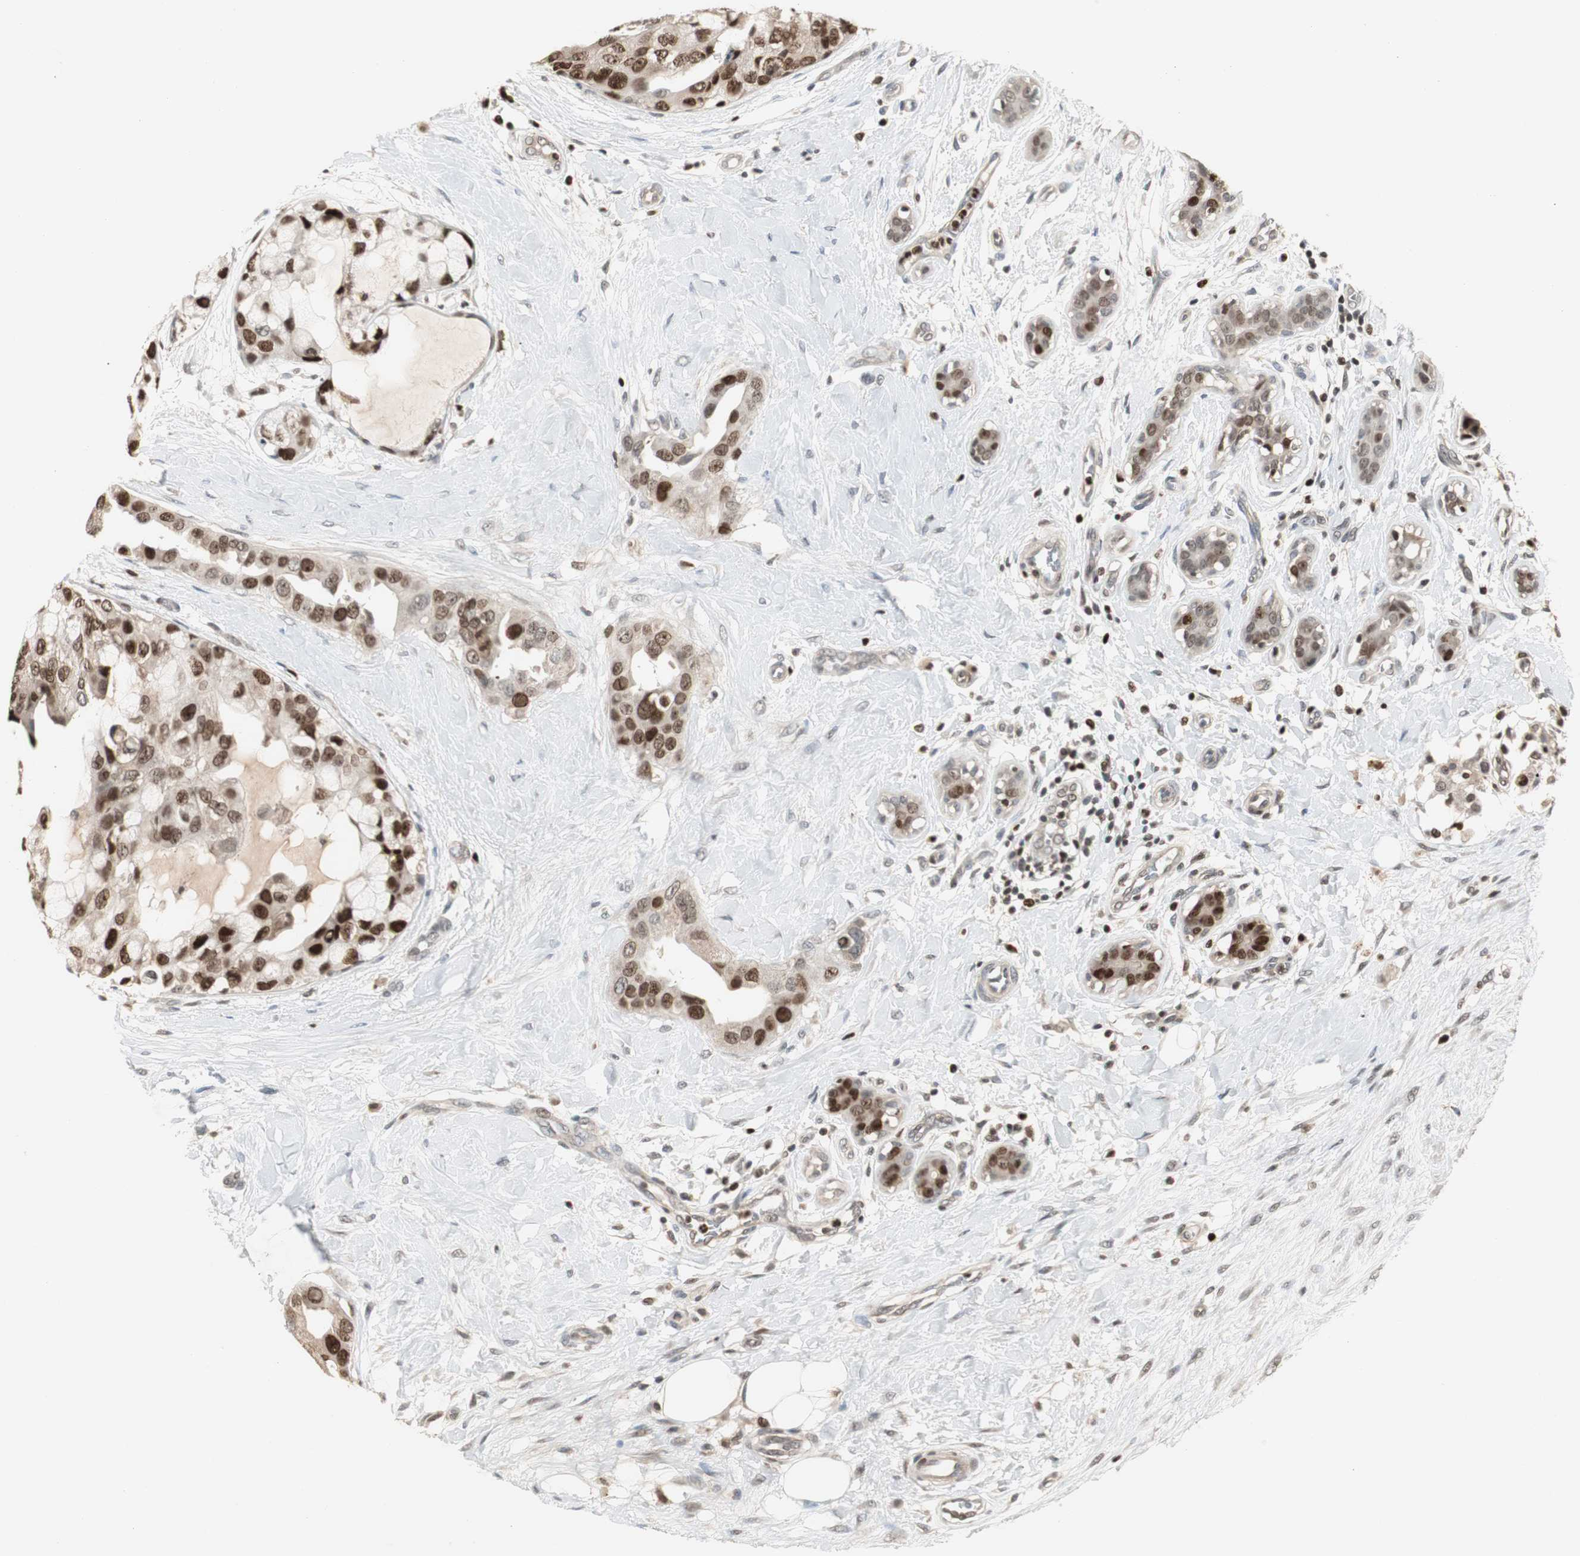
{"staining": {"intensity": "strong", "quantity": "25%-75%", "location": "nuclear"}, "tissue": "breast cancer", "cell_type": "Tumor cells", "image_type": "cancer", "snomed": [{"axis": "morphology", "description": "Duct carcinoma"}, {"axis": "topography", "description": "Breast"}], "caption": "Immunohistochemistry histopathology image of breast cancer (infiltrating ductal carcinoma) stained for a protein (brown), which demonstrates high levels of strong nuclear staining in about 25%-75% of tumor cells.", "gene": "FEN1", "patient": {"sex": "female", "age": 40}}